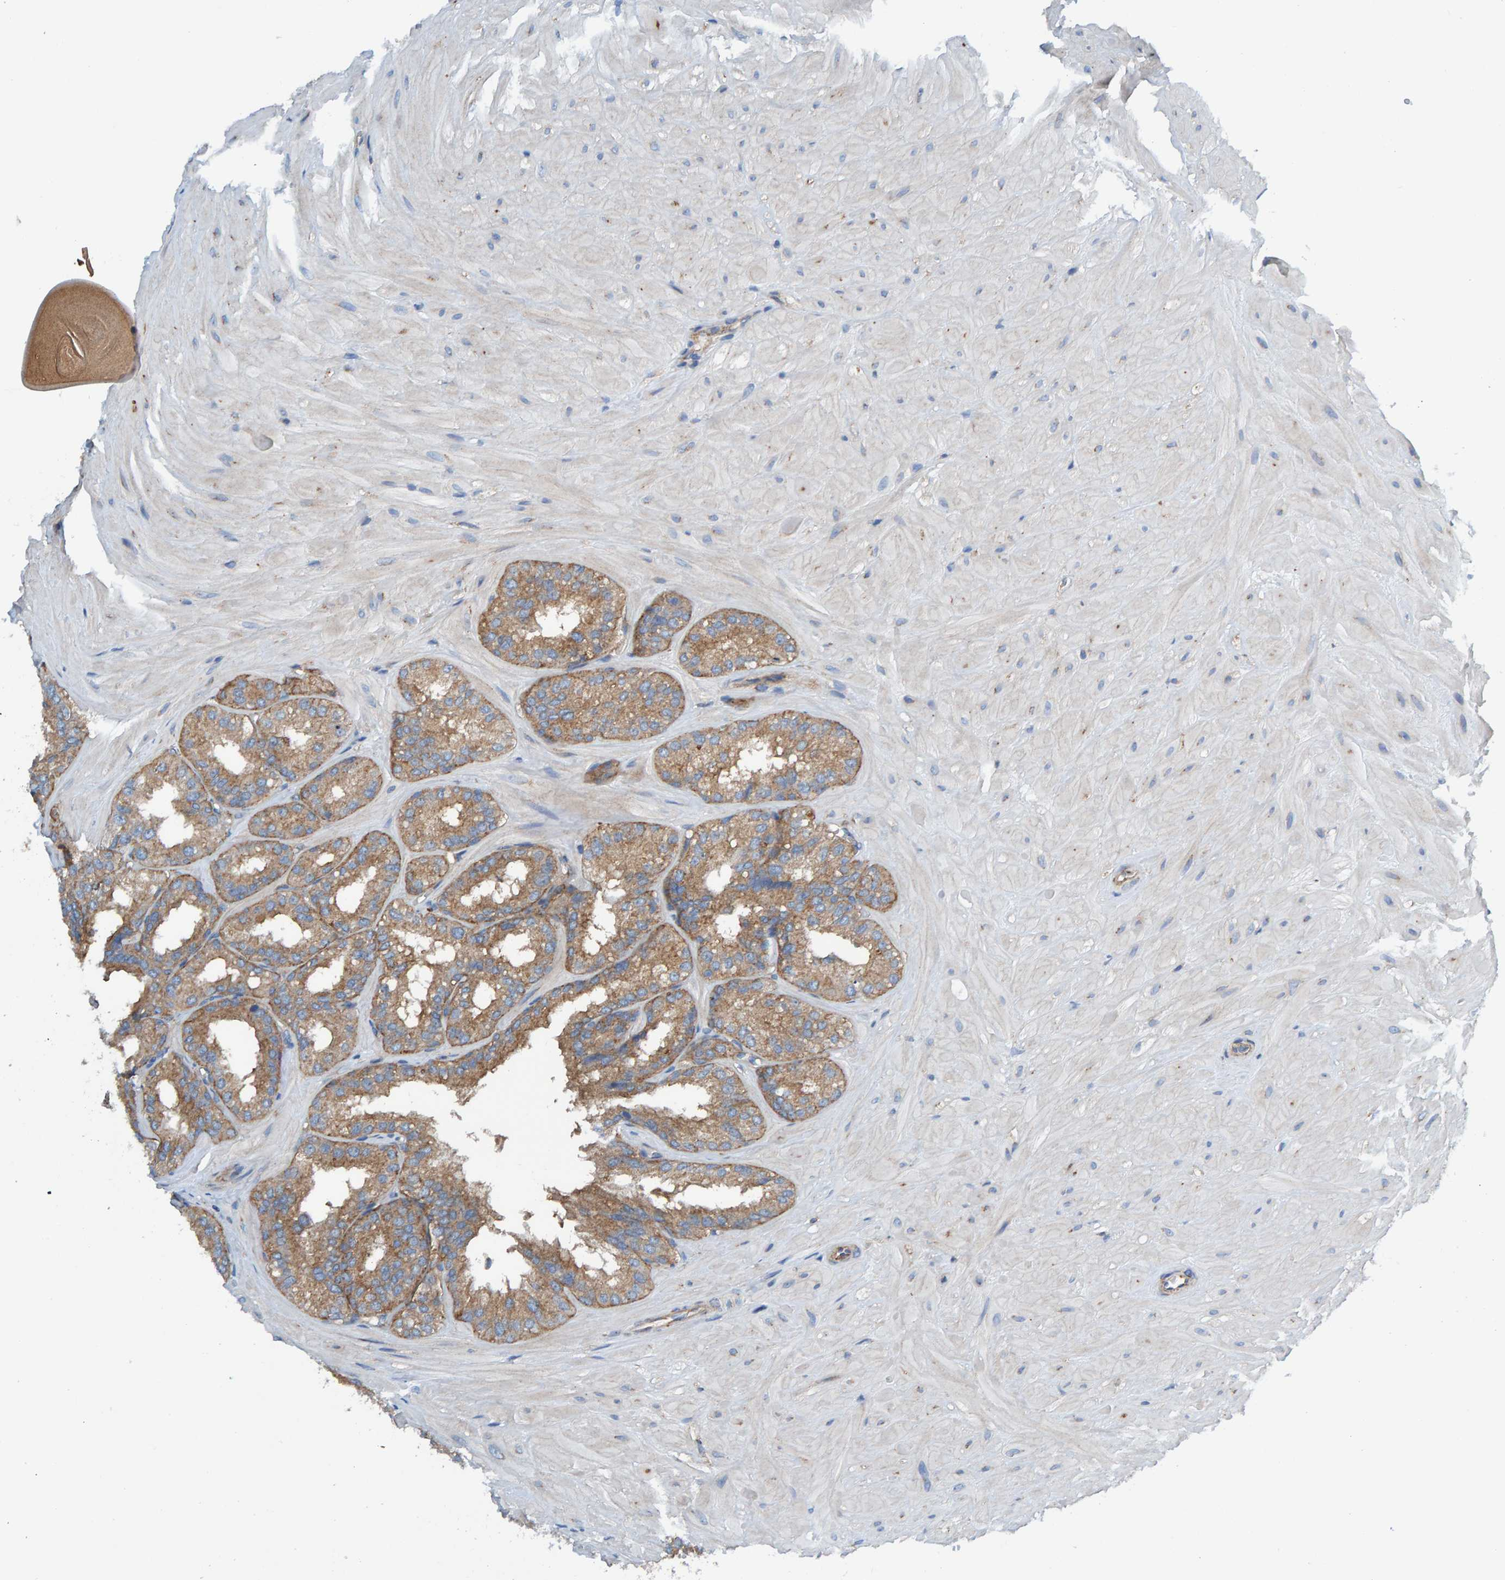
{"staining": {"intensity": "moderate", "quantity": ">75%", "location": "cytoplasmic/membranous"}, "tissue": "seminal vesicle", "cell_type": "Glandular cells", "image_type": "normal", "snomed": [{"axis": "morphology", "description": "Normal tissue, NOS"}, {"axis": "topography", "description": "Prostate"}, {"axis": "topography", "description": "Seminal veicle"}], "caption": "High-magnification brightfield microscopy of unremarkable seminal vesicle stained with DAB (brown) and counterstained with hematoxylin (blue). glandular cells exhibit moderate cytoplasmic/membranous staining is present in about>75% of cells.", "gene": "MKLN1", "patient": {"sex": "male", "age": 51}}